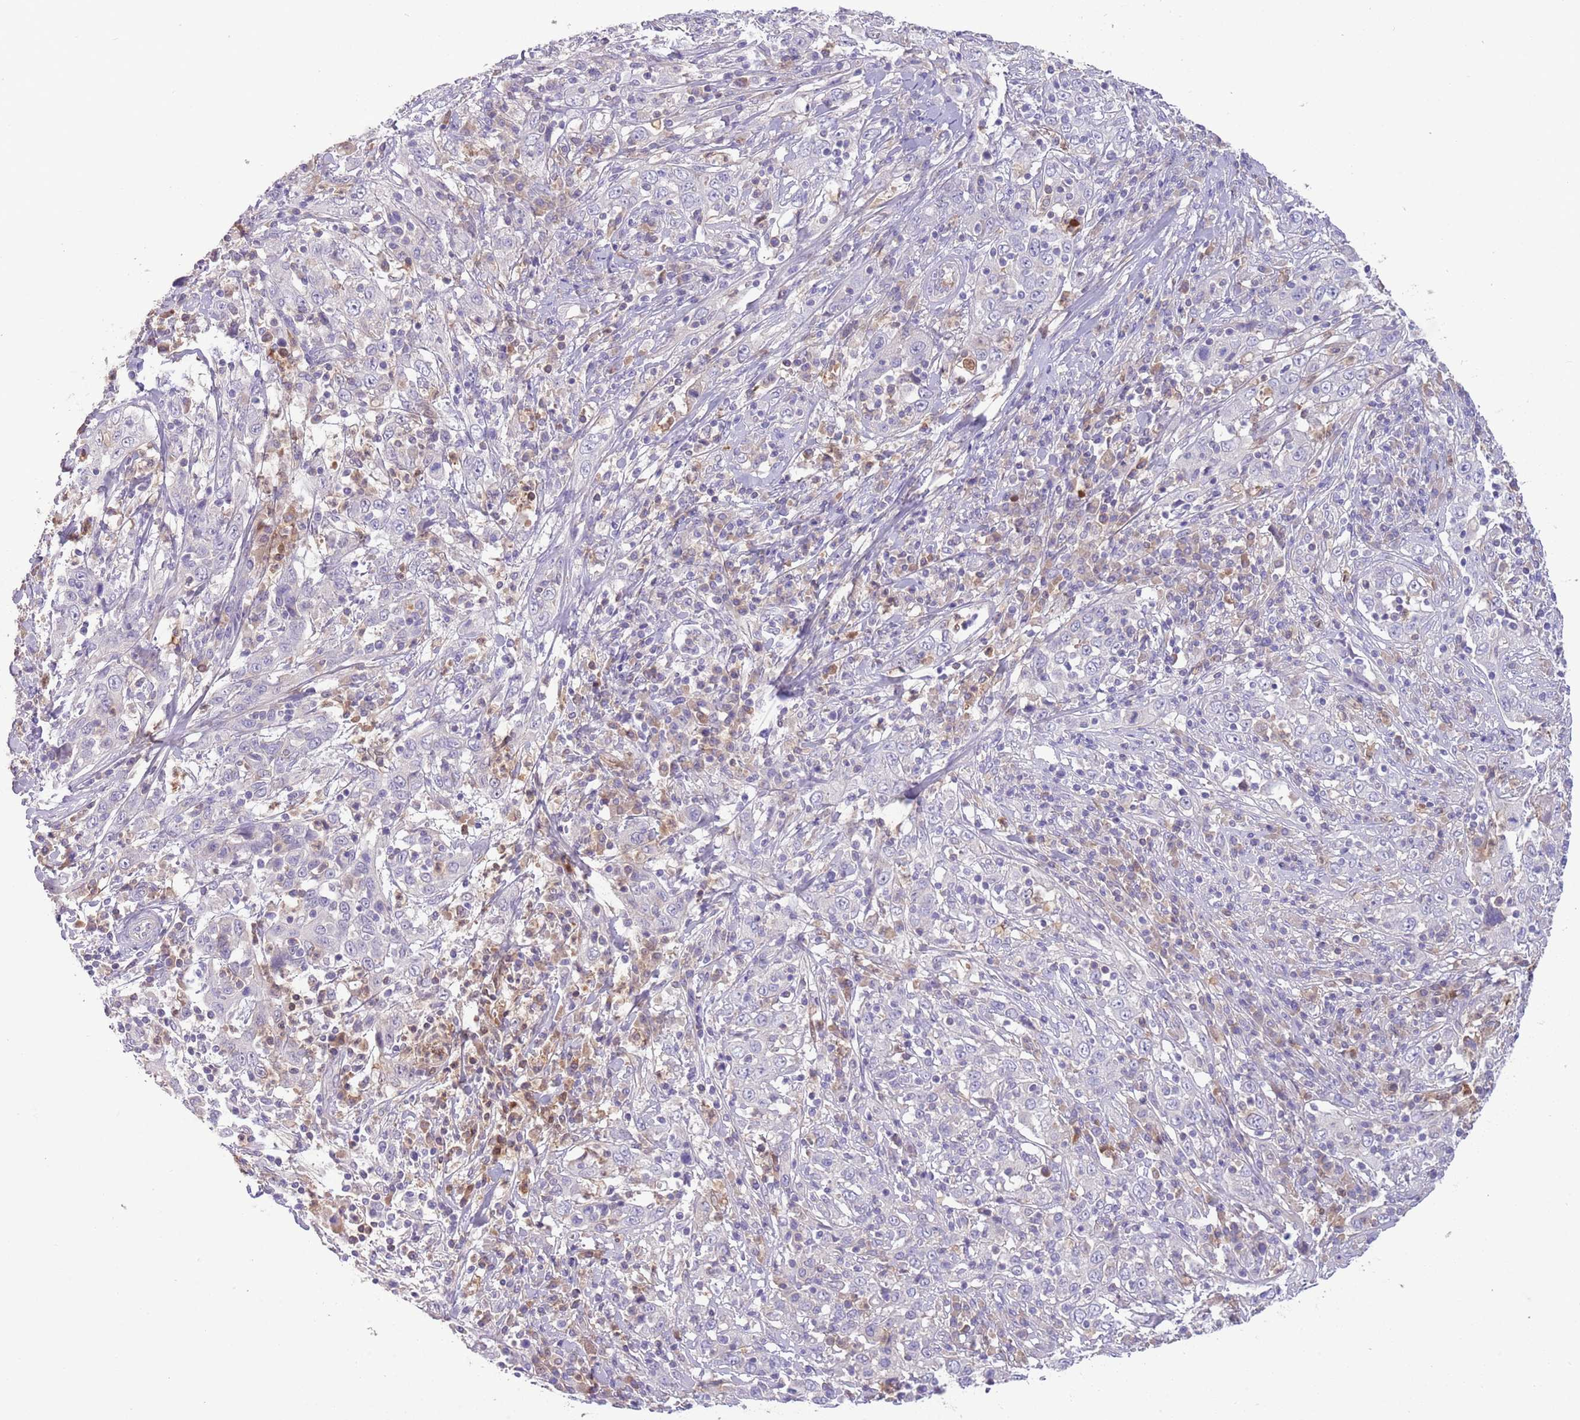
{"staining": {"intensity": "negative", "quantity": "none", "location": "none"}, "tissue": "cervical cancer", "cell_type": "Tumor cells", "image_type": "cancer", "snomed": [{"axis": "morphology", "description": "Squamous cell carcinoma, NOS"}, {"axis": "topography", "description": "Cervix"}], "caption": "Immunohistochemistry photomicrograph of neoplastic tissue: human cervical cancer stained with DAB (3,3'-diaminobenzidine) shows no significant protein expression in tumor cells.", "gene": "IGFL4", "patient": {"sex": "female", "age": 46}}